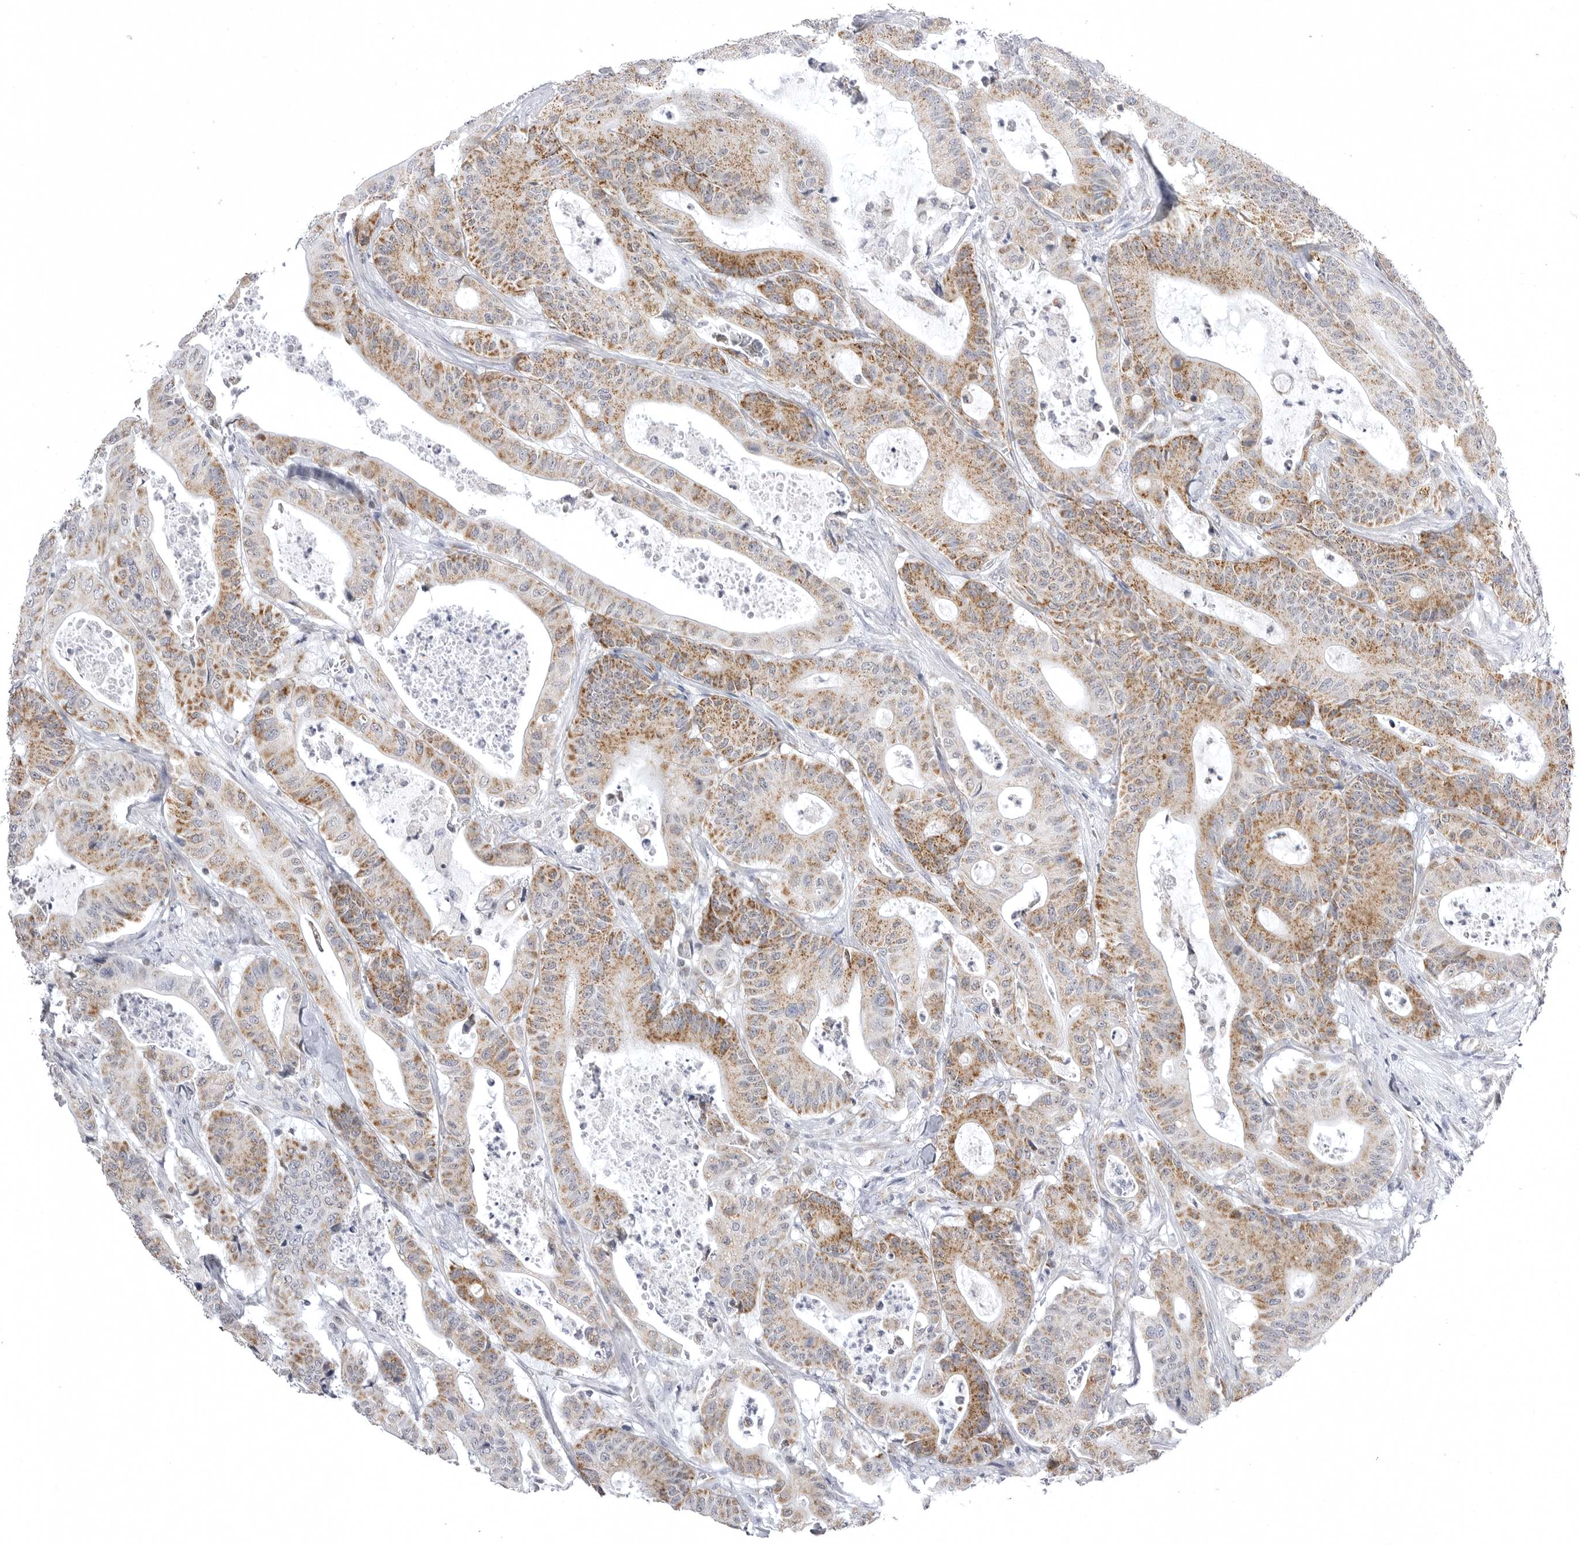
{"staining": {"intensity": "moderate", "quantity": ">75%", "location": "cytoplasmic/membranous"}, "tissue": "colorectal cancer", "cell_type": "Tumor cells", "image_type": "cancer", "snomed": [{"axis": "morphology", "description": "Adenocarcinoma, NOS"}, {"axis": "topography", "description": "Colon"}], "caption": "A medium amount of moderate cytoplasmic/membranous expression is identified in about >75% of tumor cells in colorectal cancer (adenocarcinoma) tissue.", "gene": "TUFM", "patient": {"sex": "female", "age": 84}}